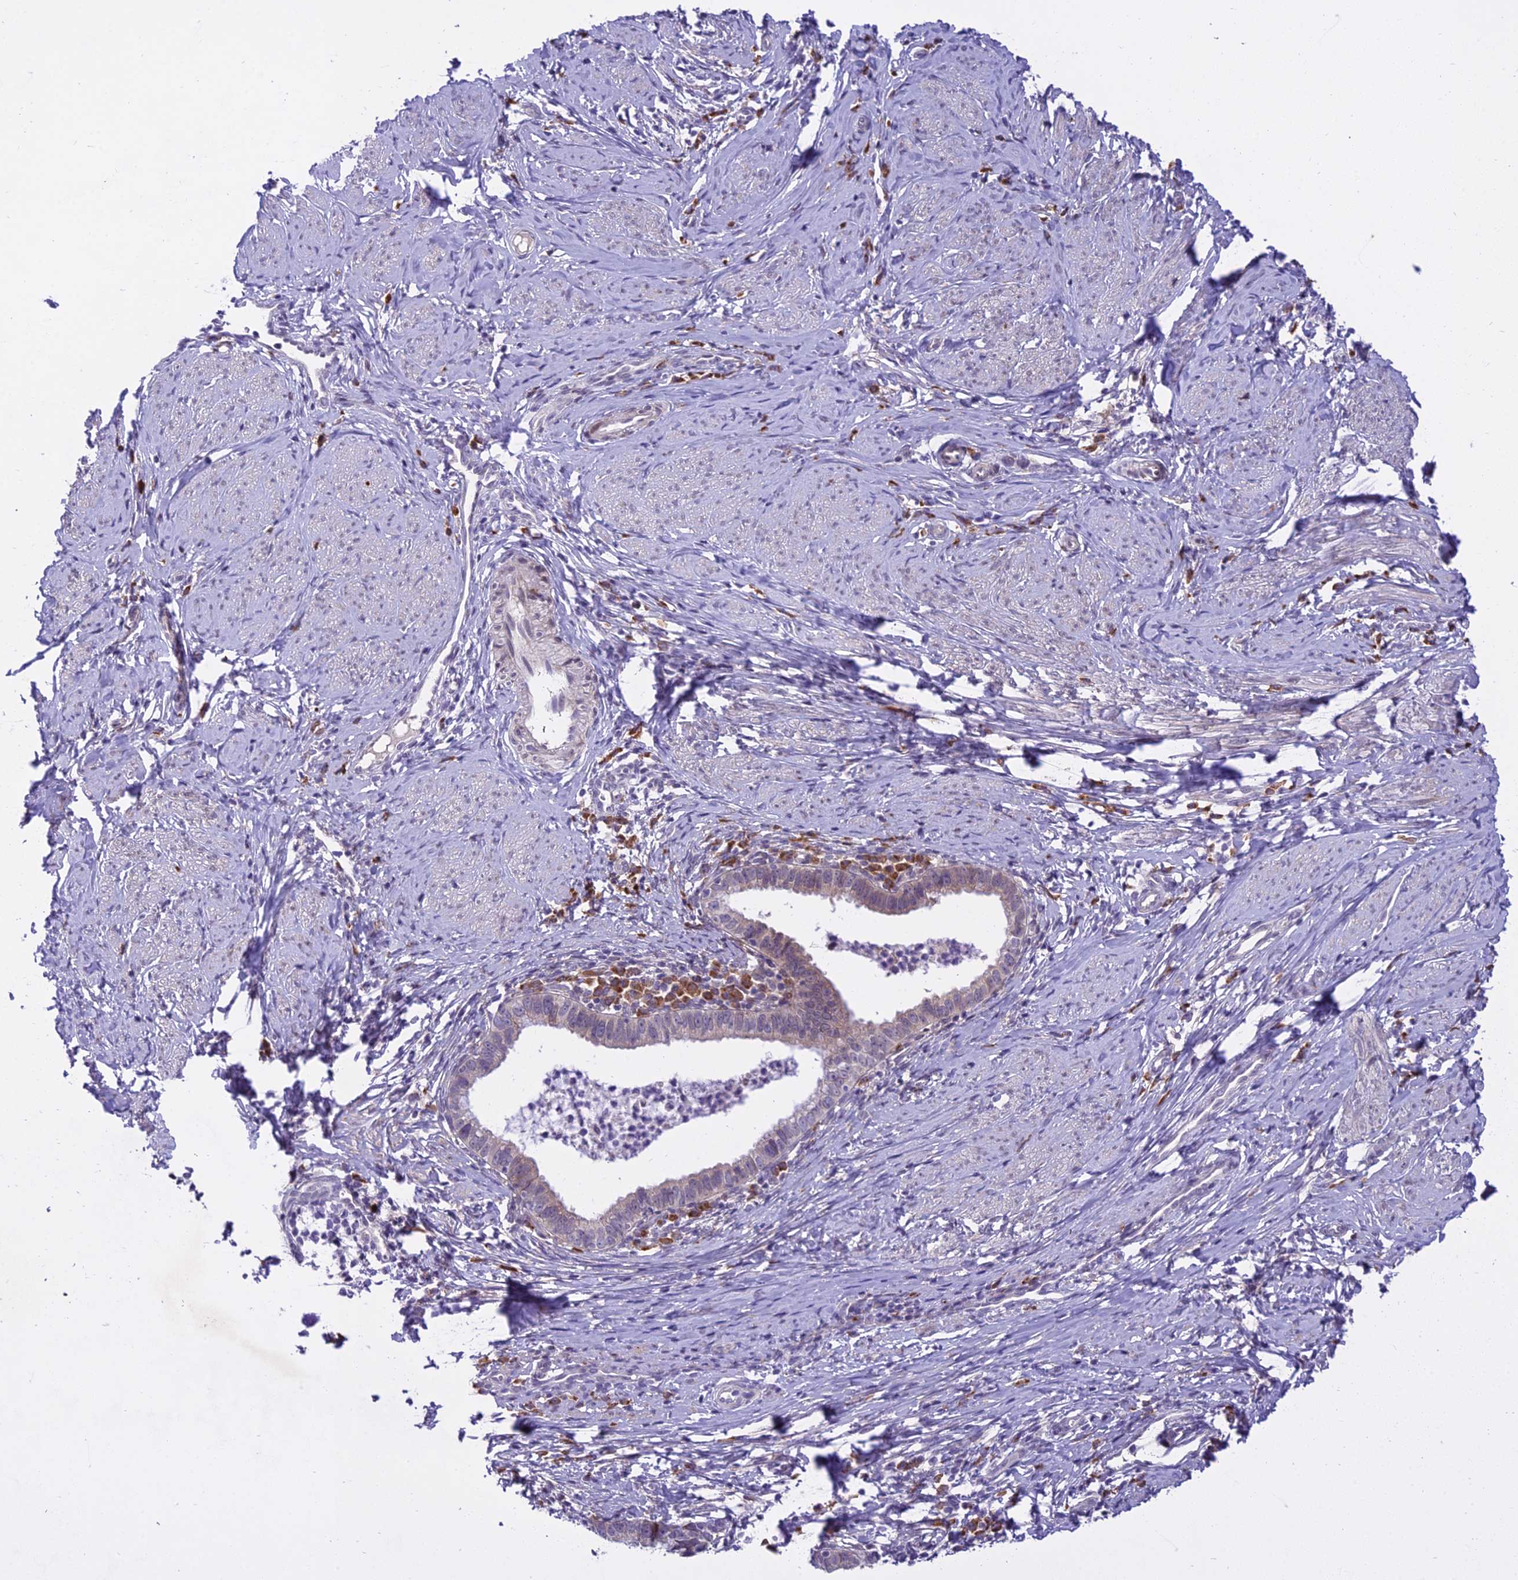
{"staining": {"intensity": "weak", "quantity": "<25%", "location": "cytoplasmic/membranous"}, "tissue": "cervical cancer", "cell_type": "Tumor cells", "image_type": "cancer", "snomed": [{"axis": "morphology", "description": "Adenocarcinoma, NOS"}, {"axis": "topography", "description": "Cervix"}], "caption": "An immunohistochemistry (IHC) image of adenocarcinoma (cervical) is shown. There is no staining in tumor cells of adenocarcinoma (cervical).", "gene": "NEURL2", "patient": {"sex": "female", "age": 36}}